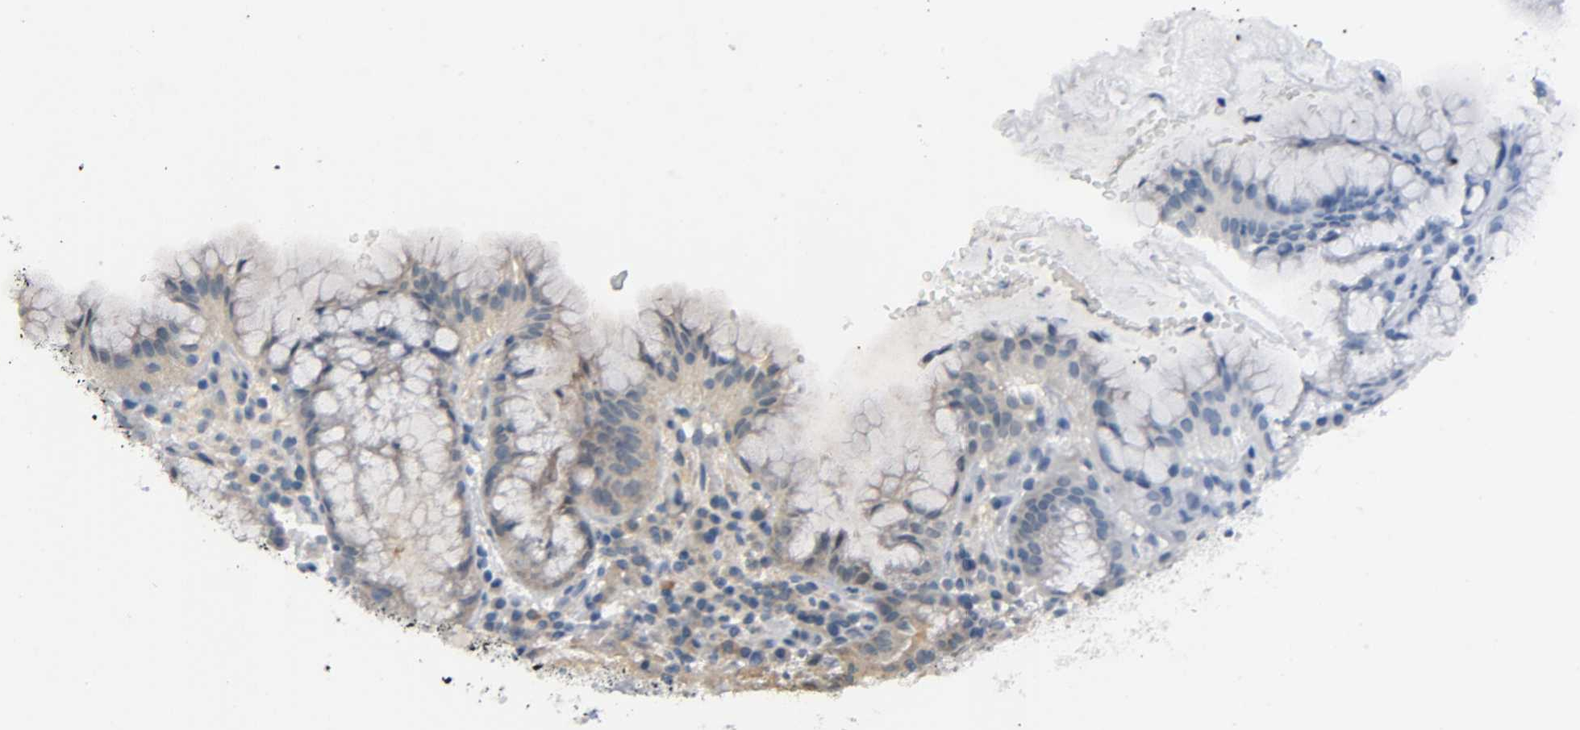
{"staining": {"intensity": "weak", "quantity": "25%-75%", "location": "cytoplasmic/membranous"}, "tissue": "stomach", "cell_type": "Glandular cells", "image_type": "normal", "snomed": [{"axis": "morphology", "description": "Normal tissue, NOS"}, {"axis": "topography", "description": "Stomach"}, {"axis": "topography", "description": "Stomach, lower"}], "caption": "About 25%-75% of glandular cells in benign human stomach exhibit weak cytoplasmic/membranous protein expression as visualized by brown immunohistochemical staining.", "gene": "MAPK8", "patient": {"sex": "female", "age": 75}}